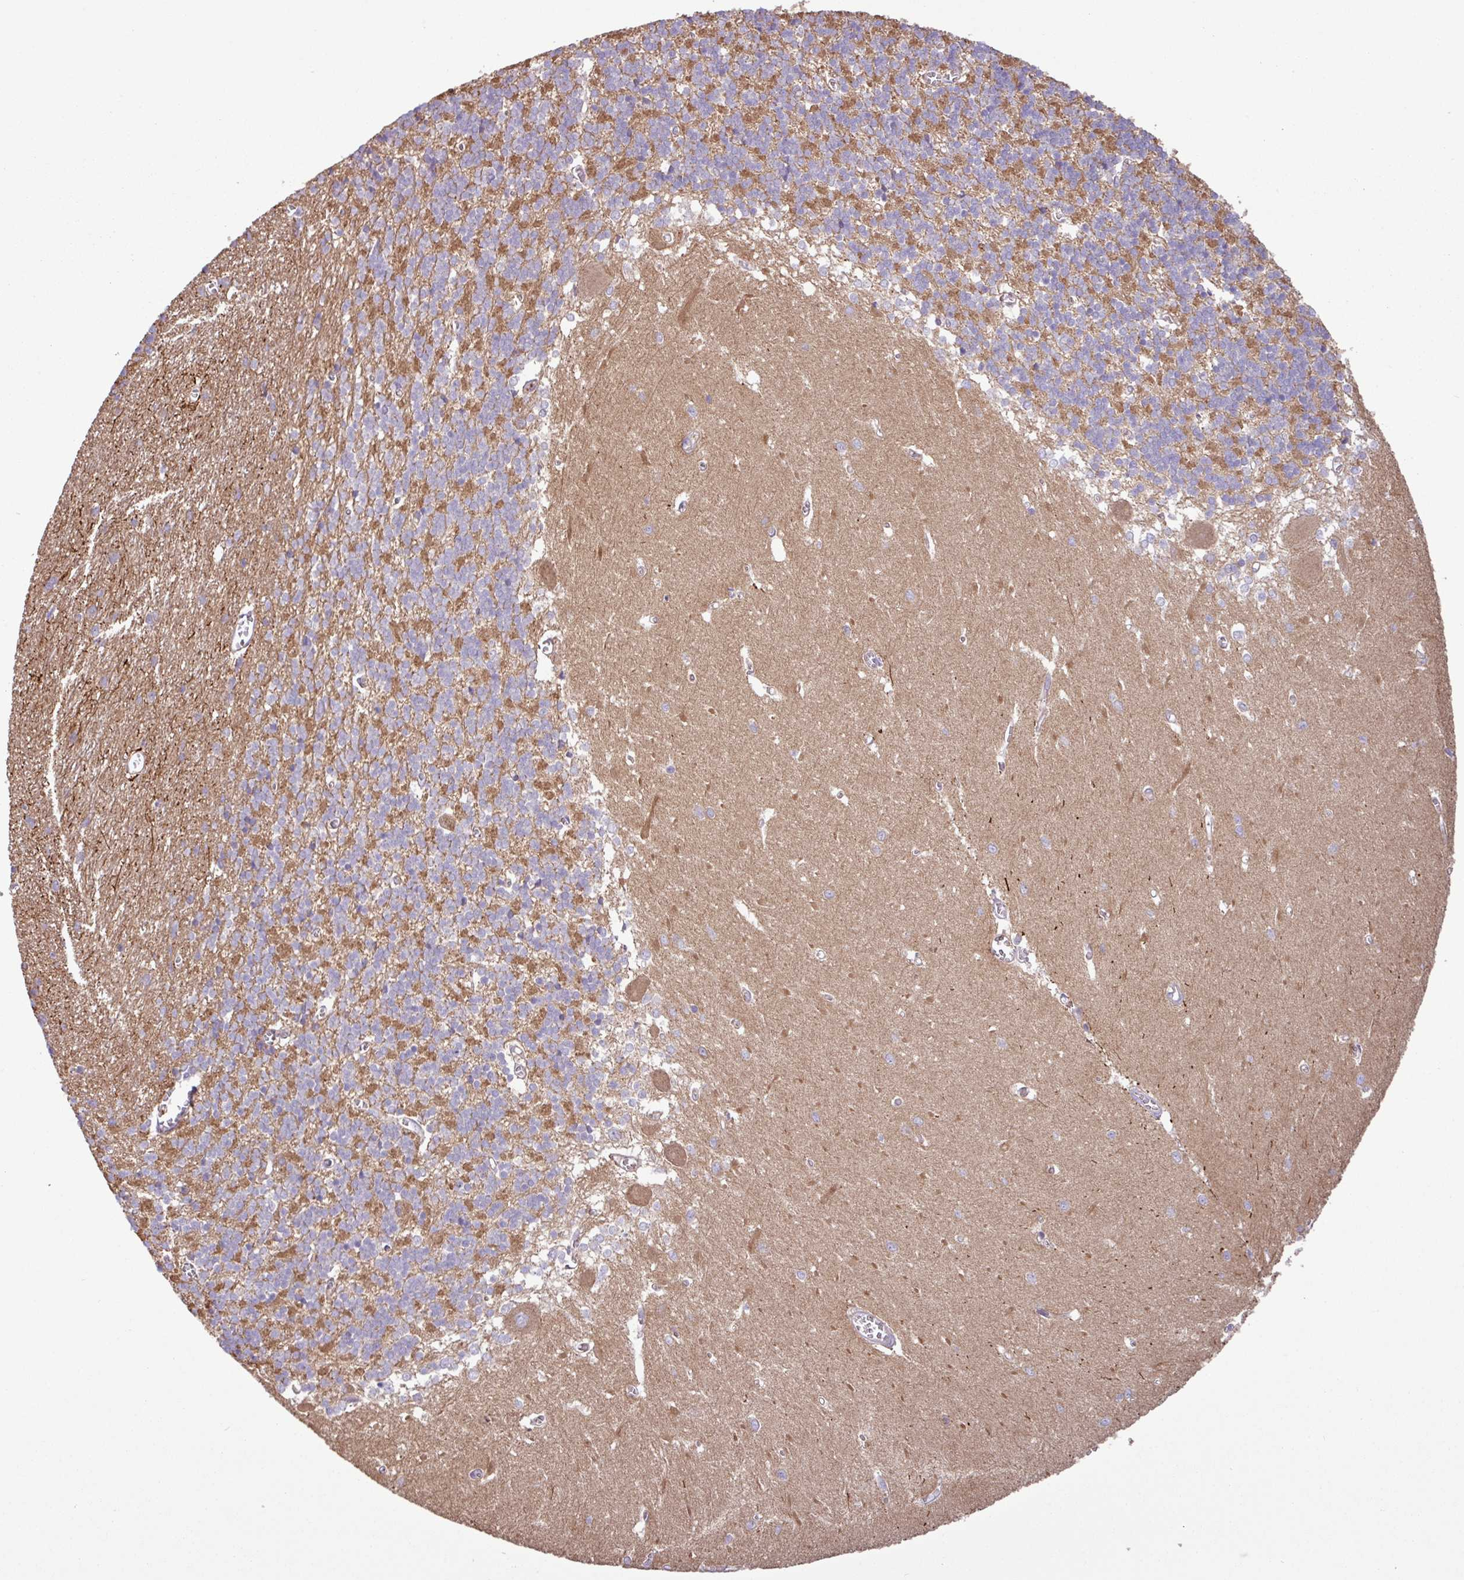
{"staining": {"intensity": "weak", "quantity": "25%-75%", "location": "cytoplasmic/membranous"}, "tissue": "cerebellum", "cell_type": "Cells in granular layer", "image_type": "normal", "snomed": [{"axis": "morphology", "description": "Normal tissue, NOS"}, {"axis": "topography", "description": "Cerebellum"}], "caption": "Cerebellum stained for a protein (brown) reveals weak cytoplasmic/membranous positive staining in approximately 25%-75% of cells in granular layer.", "gene": "RAB19", "patient": {"sex": "male", "age": 37}}